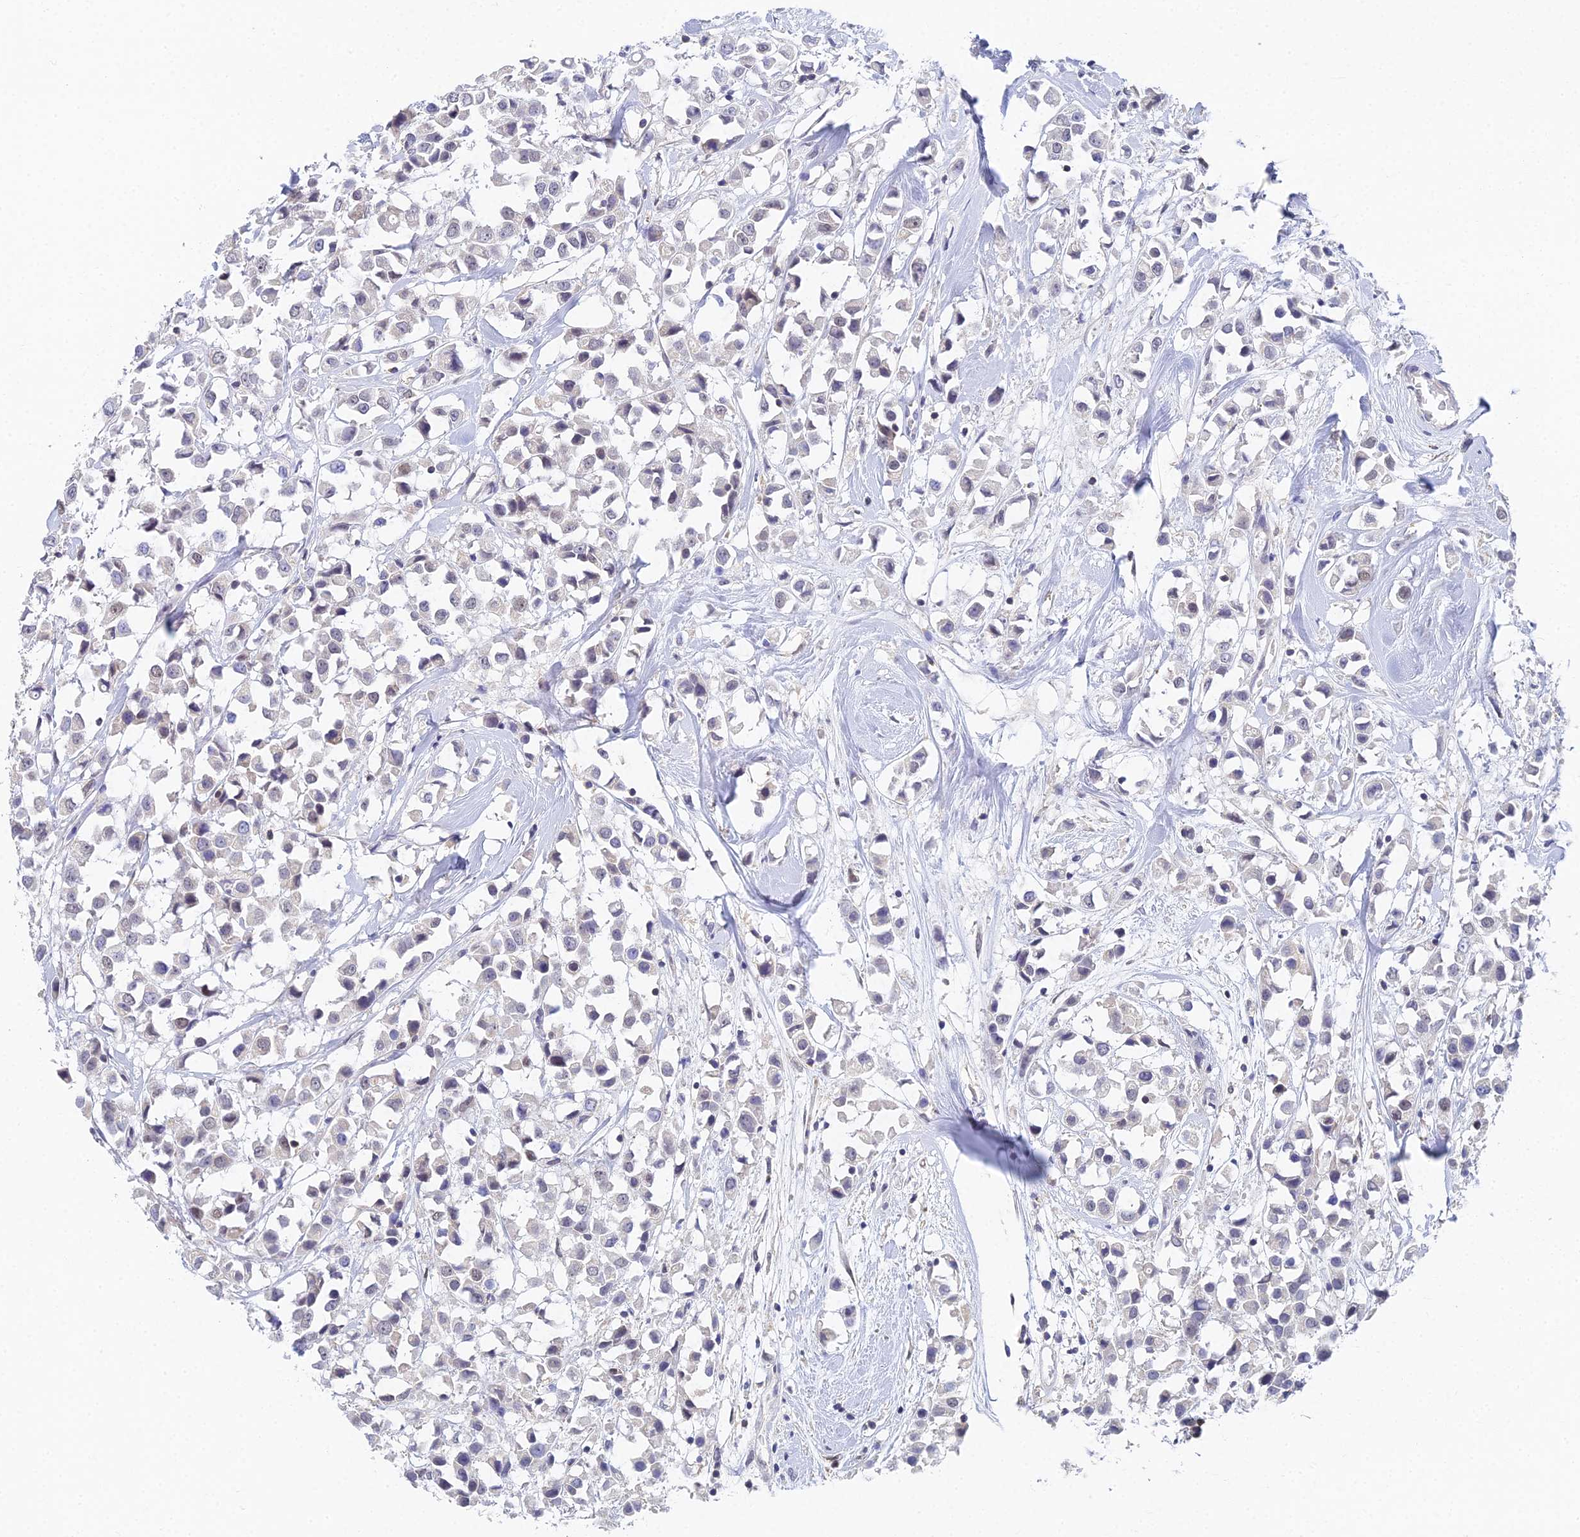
{"staining": {"intensity": "negative", "quantity": "none", "location": "none"}, "tissue": "breast cancer", "cell_type": "Tumor cells", "image_type": "cancer", "snomed": [{"axis": "morphology", "description": "Duct carcinoma"}, {"axis": "topography", "description": "Breast"}], "caption": "The histopathology image reveals no significant staining in tumor cells of invasive ductal carcinoma (breast). (DAB immunohistochemistry (IHC) visualized using brightfield microscopy, high magnification).", "gene": "MCM2", "patient": {"sex": "female", "age": 61}}